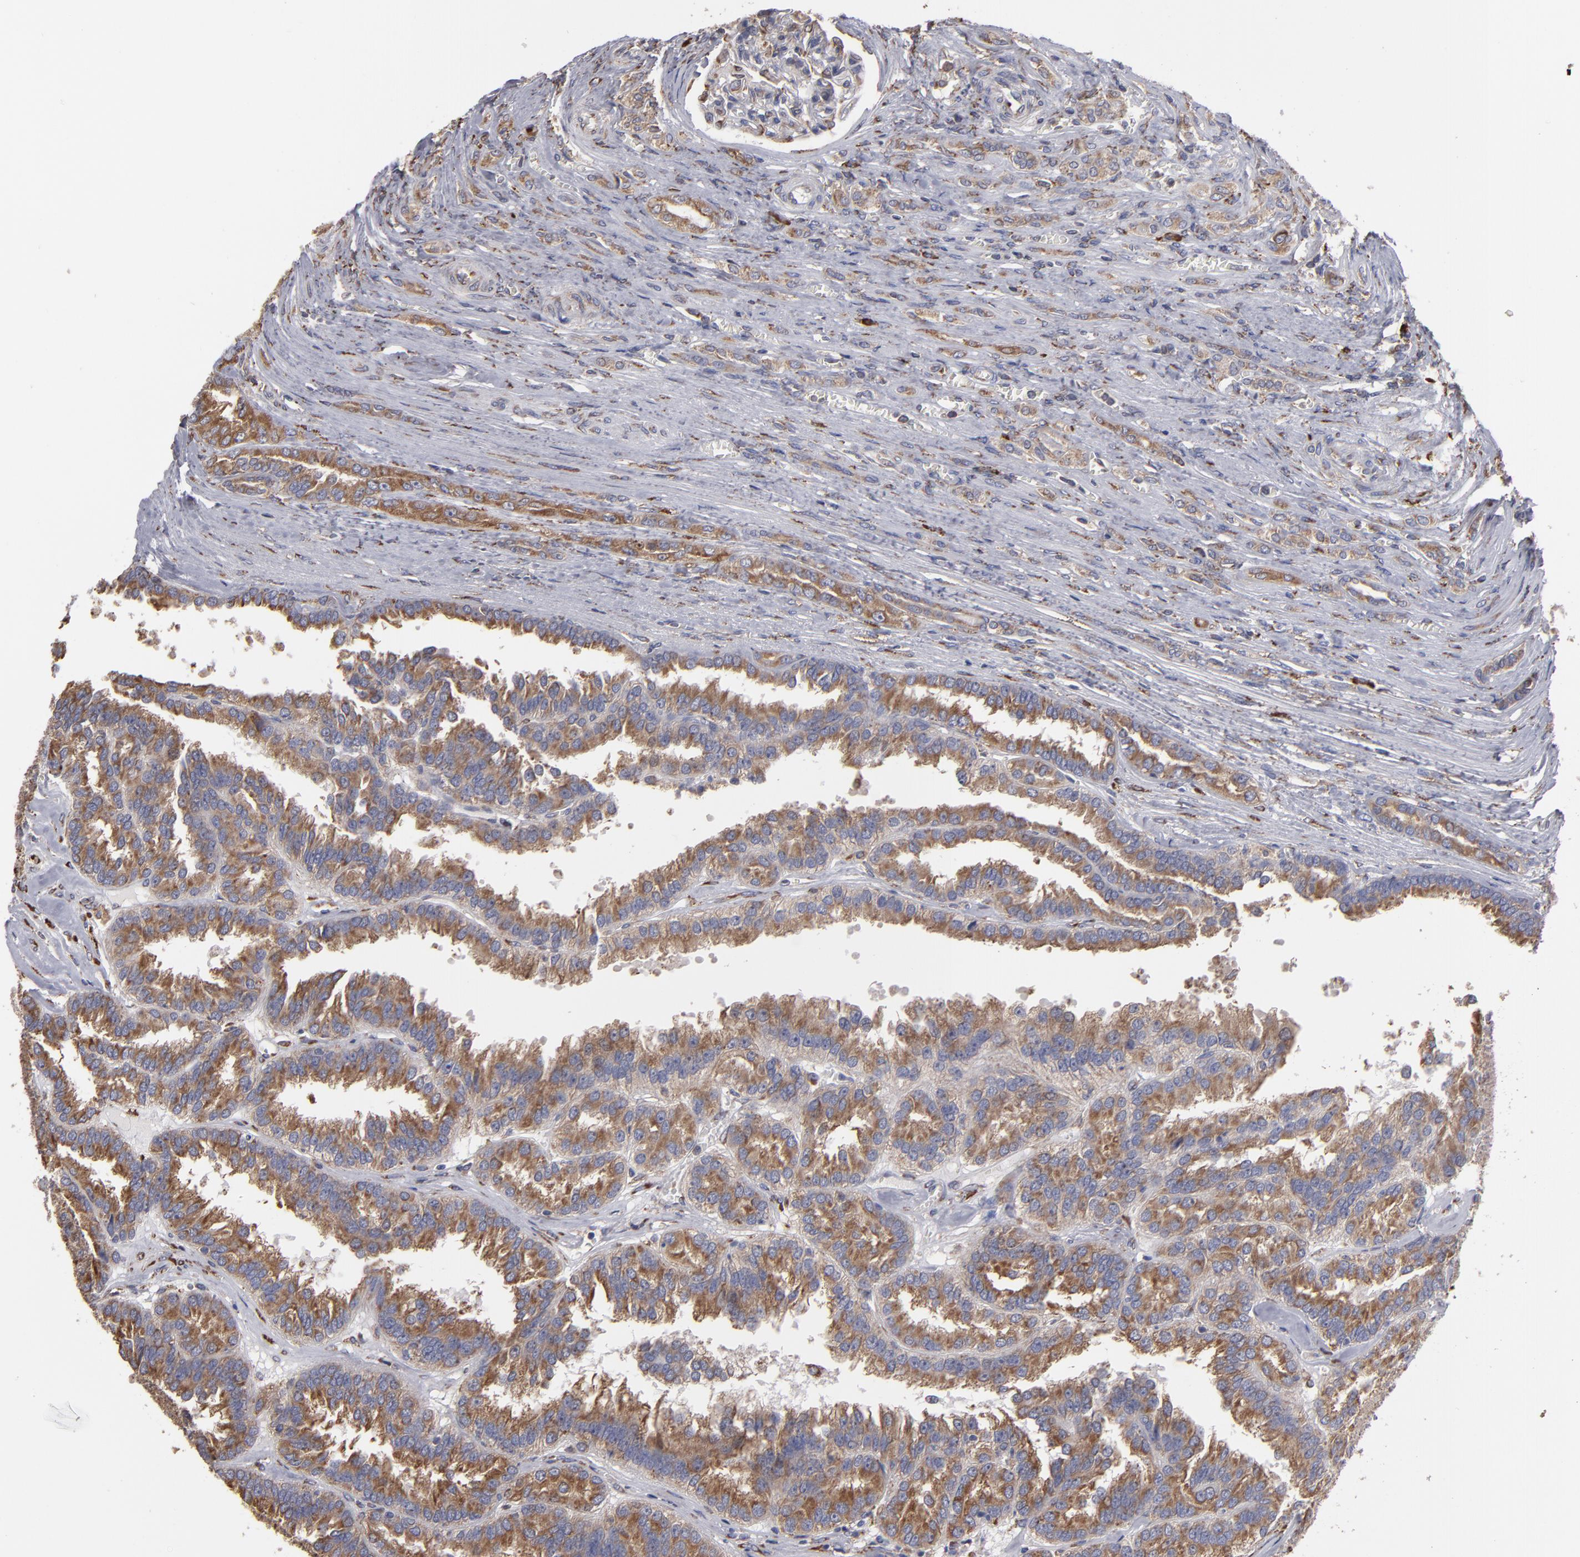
{"staining": {"intensity": "moderate", "quantity": ">75%", "location": "cytoplasmic/membranous"}, "tissue": "renal cancer", "cell_type": "Tumor cells", "image_type": "cancer", "snomed": [{"axis": "morphology", "description": "Adenocarcinoma, NOS"}, {"axis": "topography", "description": "Kidney"}], "caption": "An image of human renal cancer stained for a protein reveals moderate cytoplasmic/membranous brown staining in tumor cells. The staining was performed using DAB to visualize the protein expression in brown, while the nuclei were stained in blue with hematoxylin (Magnification: 20x).", "gene": "SND1", "patient": {"sex": "male", "age": 46}}